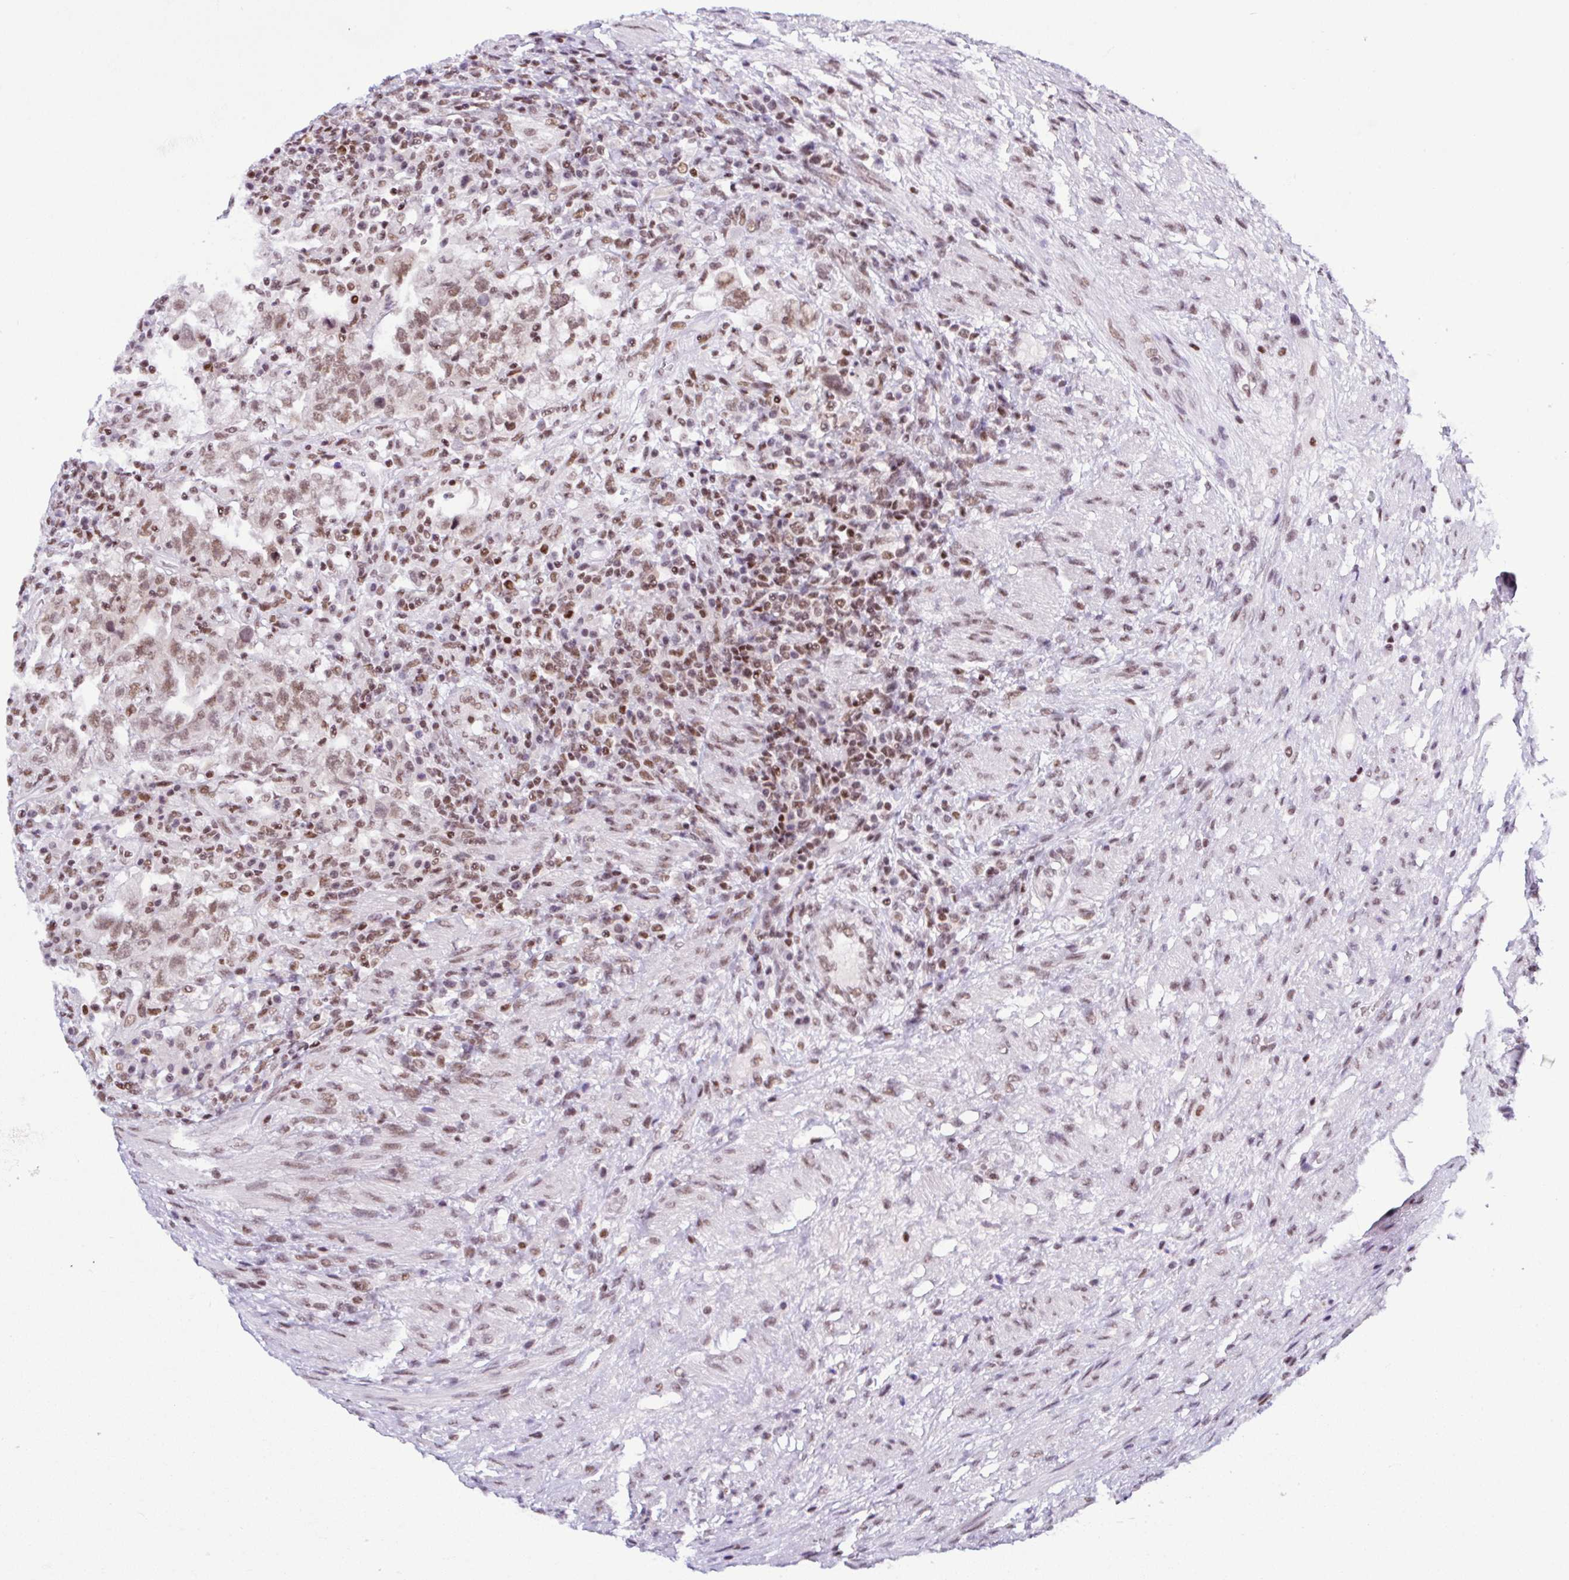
{"staining": {"intensity": "weak", "quantity": ">75%", "location": "nuclear"}, "tissue": "testis cancer", "cell_type": "Tumor cells", "image_type": "cancer", "snomed": [{"axis": "morphology", "description": "Carcinoma, Embryonal, NOS"}, {"axis": "topography", "description": "Testis"}], "caption": "Immunohistochemical staining of human embryonal carcinoma (testis) displays weak nuclear protein positivity in about >75% of tumor cells.", "gene": "DR1", "patient": {"sex": "male", "age": 26}}